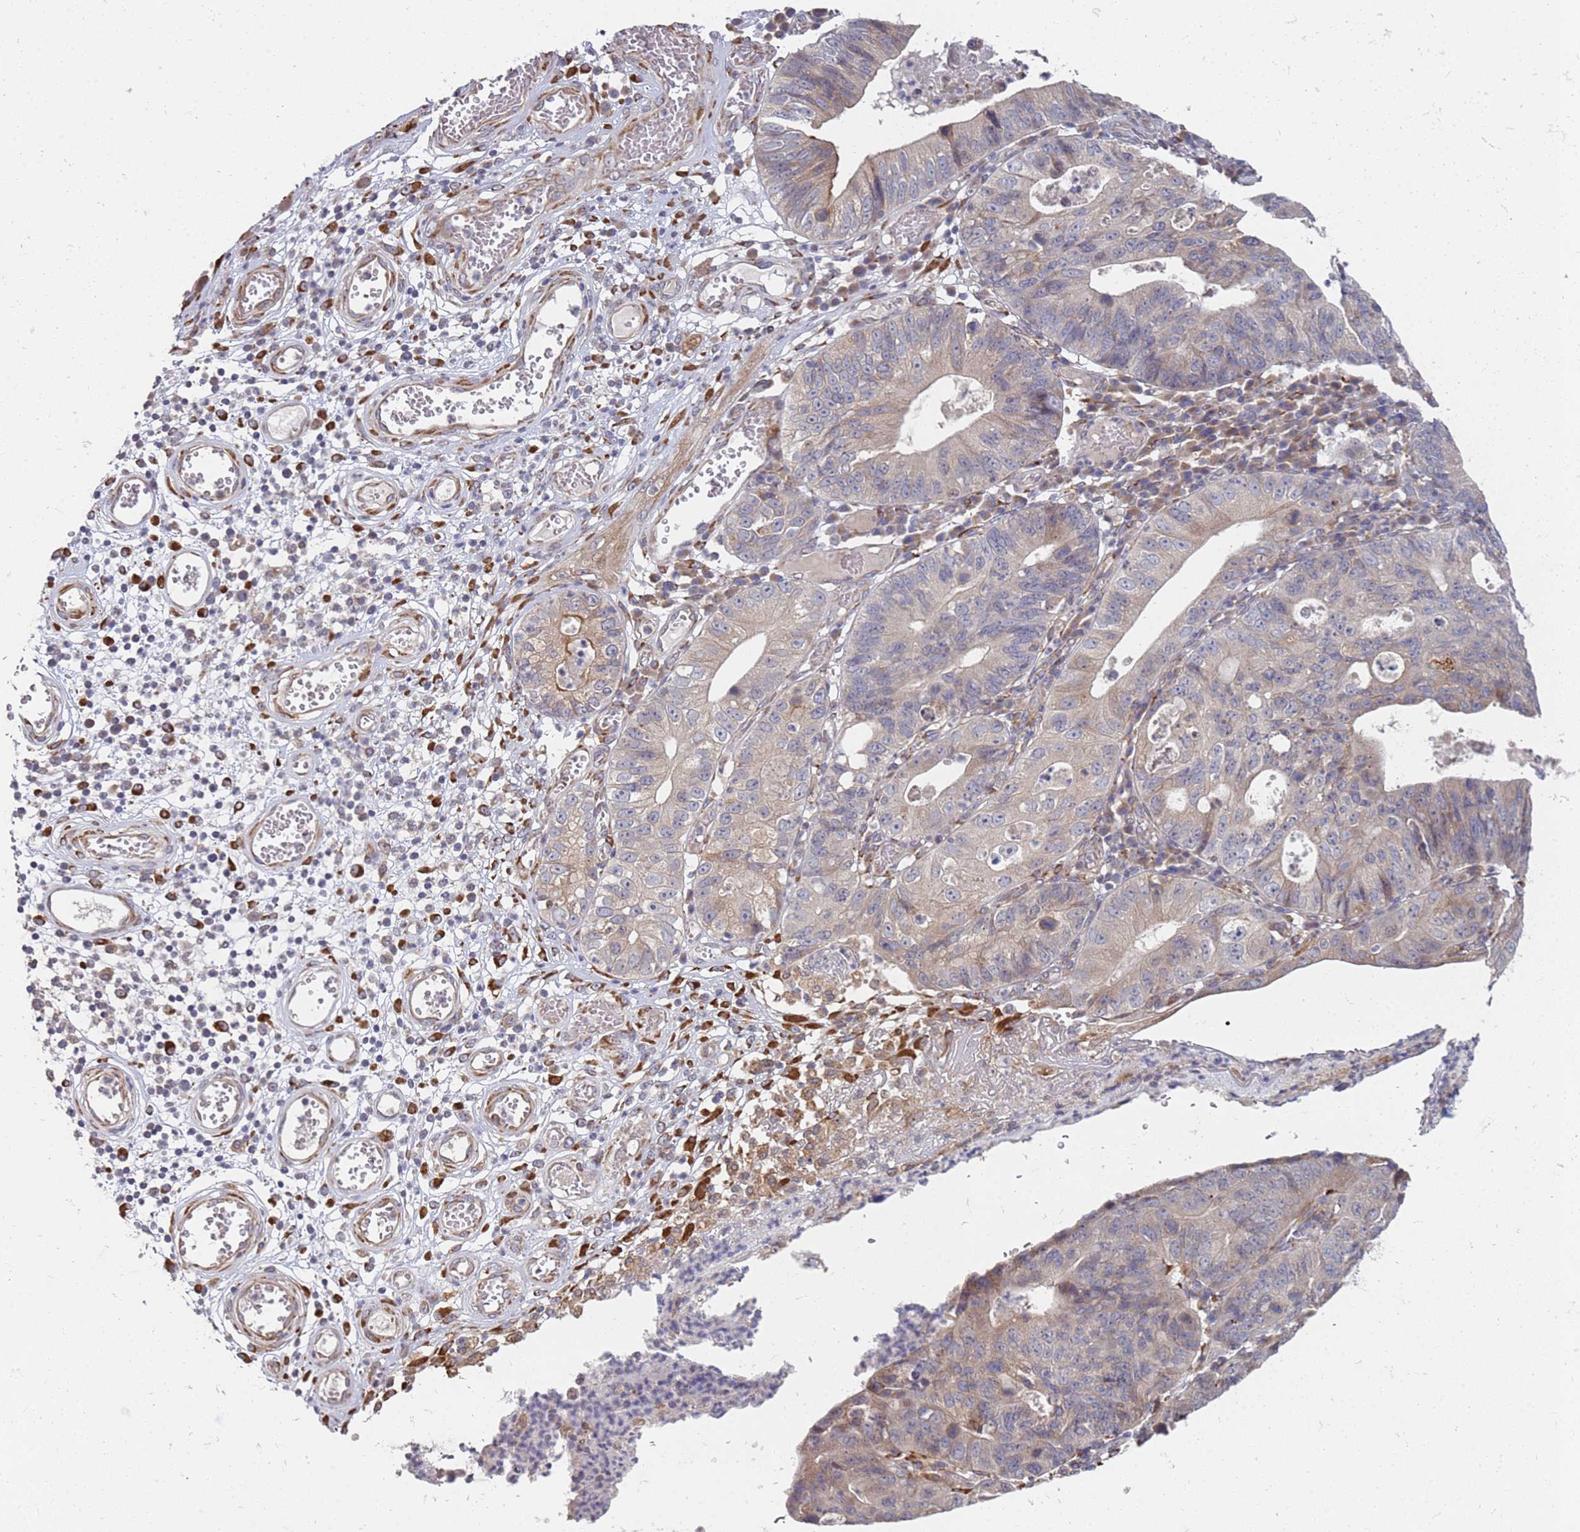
{"staining": {"intensity": "weak", "quantity": "25%-75%", "location": "cytoplasmic/membranous"}, "tissue": "stomach cancer", "cell_type": "Tumor cells", "image_type": "cancer", "snomed": [{"axis": "morphology", "description": "Adenocarcinoma, NOS"}, {"axis": "topography", "description": "Stomach"}], "caption": "Stomach adenocarcinoma was stained to show a protein in brown. There is low levels of weak cytoplasmic/membranous expression in approximately 25%-75% of tumor cells. Immunohistochemistry stains the protein in brown and the nuclei are stained blue.", "gene": "VRK2", "patient": {"sex": "male", "age": 59}}